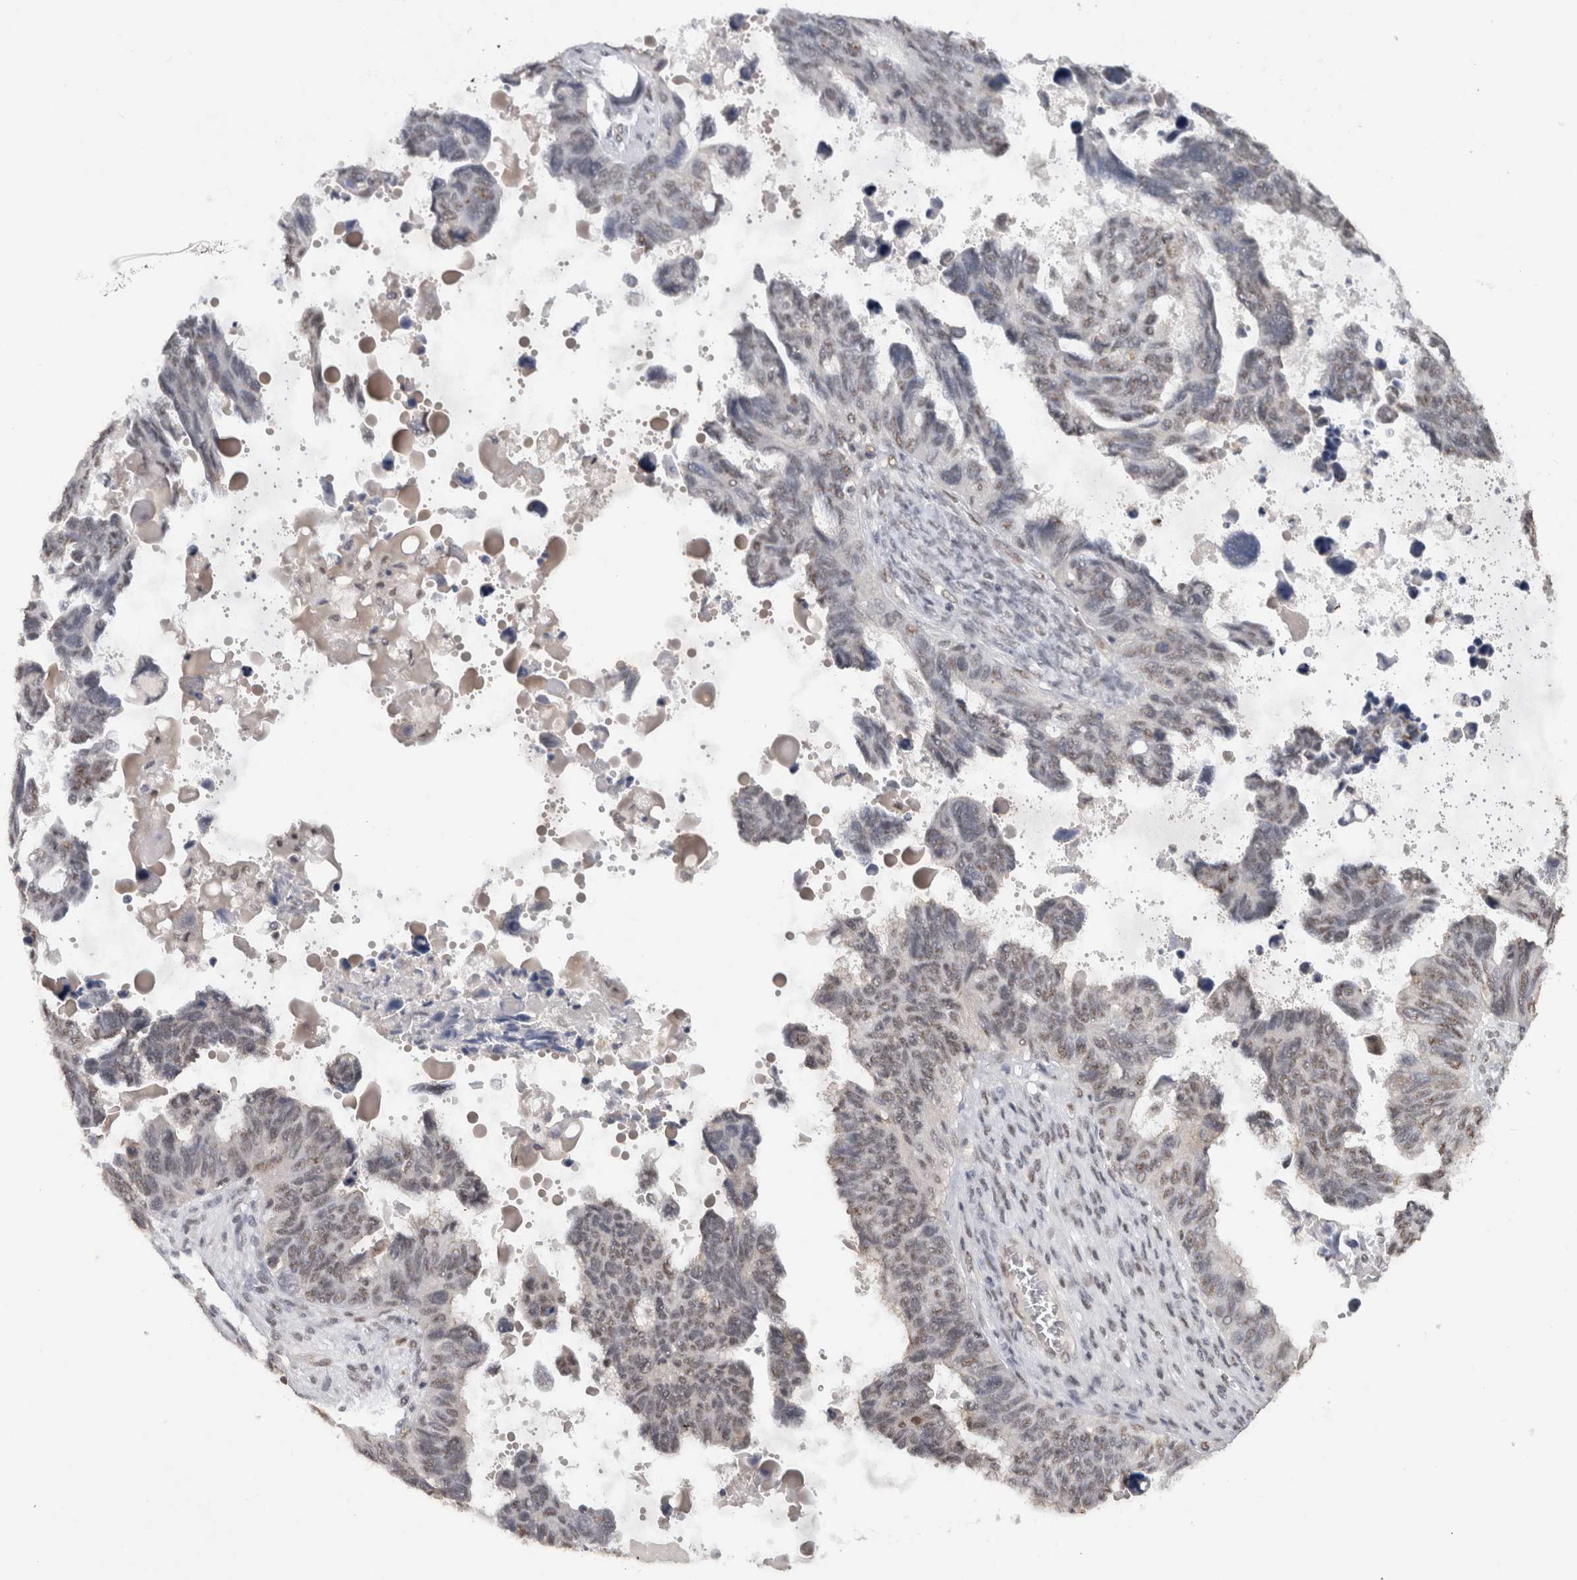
{"staining": {"intensity": "weak", "quantity": "<25%", "location": "nuclear"}, "tissue": "ovarian cancer", "cell_type": "Tumor cells", "image_type": "cancer", "snomed": [{"axis": "morphology", "description": "Cystadenocarcinoma, serous, NOS"}, {"axis": "topography", "description": "Ovary"}], "caption": "A high-resolution histopathology image shows immunohistochemistry staining of ovarian cancer, which shows no significant staining in tumor cells.", "gene": "RPS6KA2", "patient": {"sex": "female", "age": 79}}